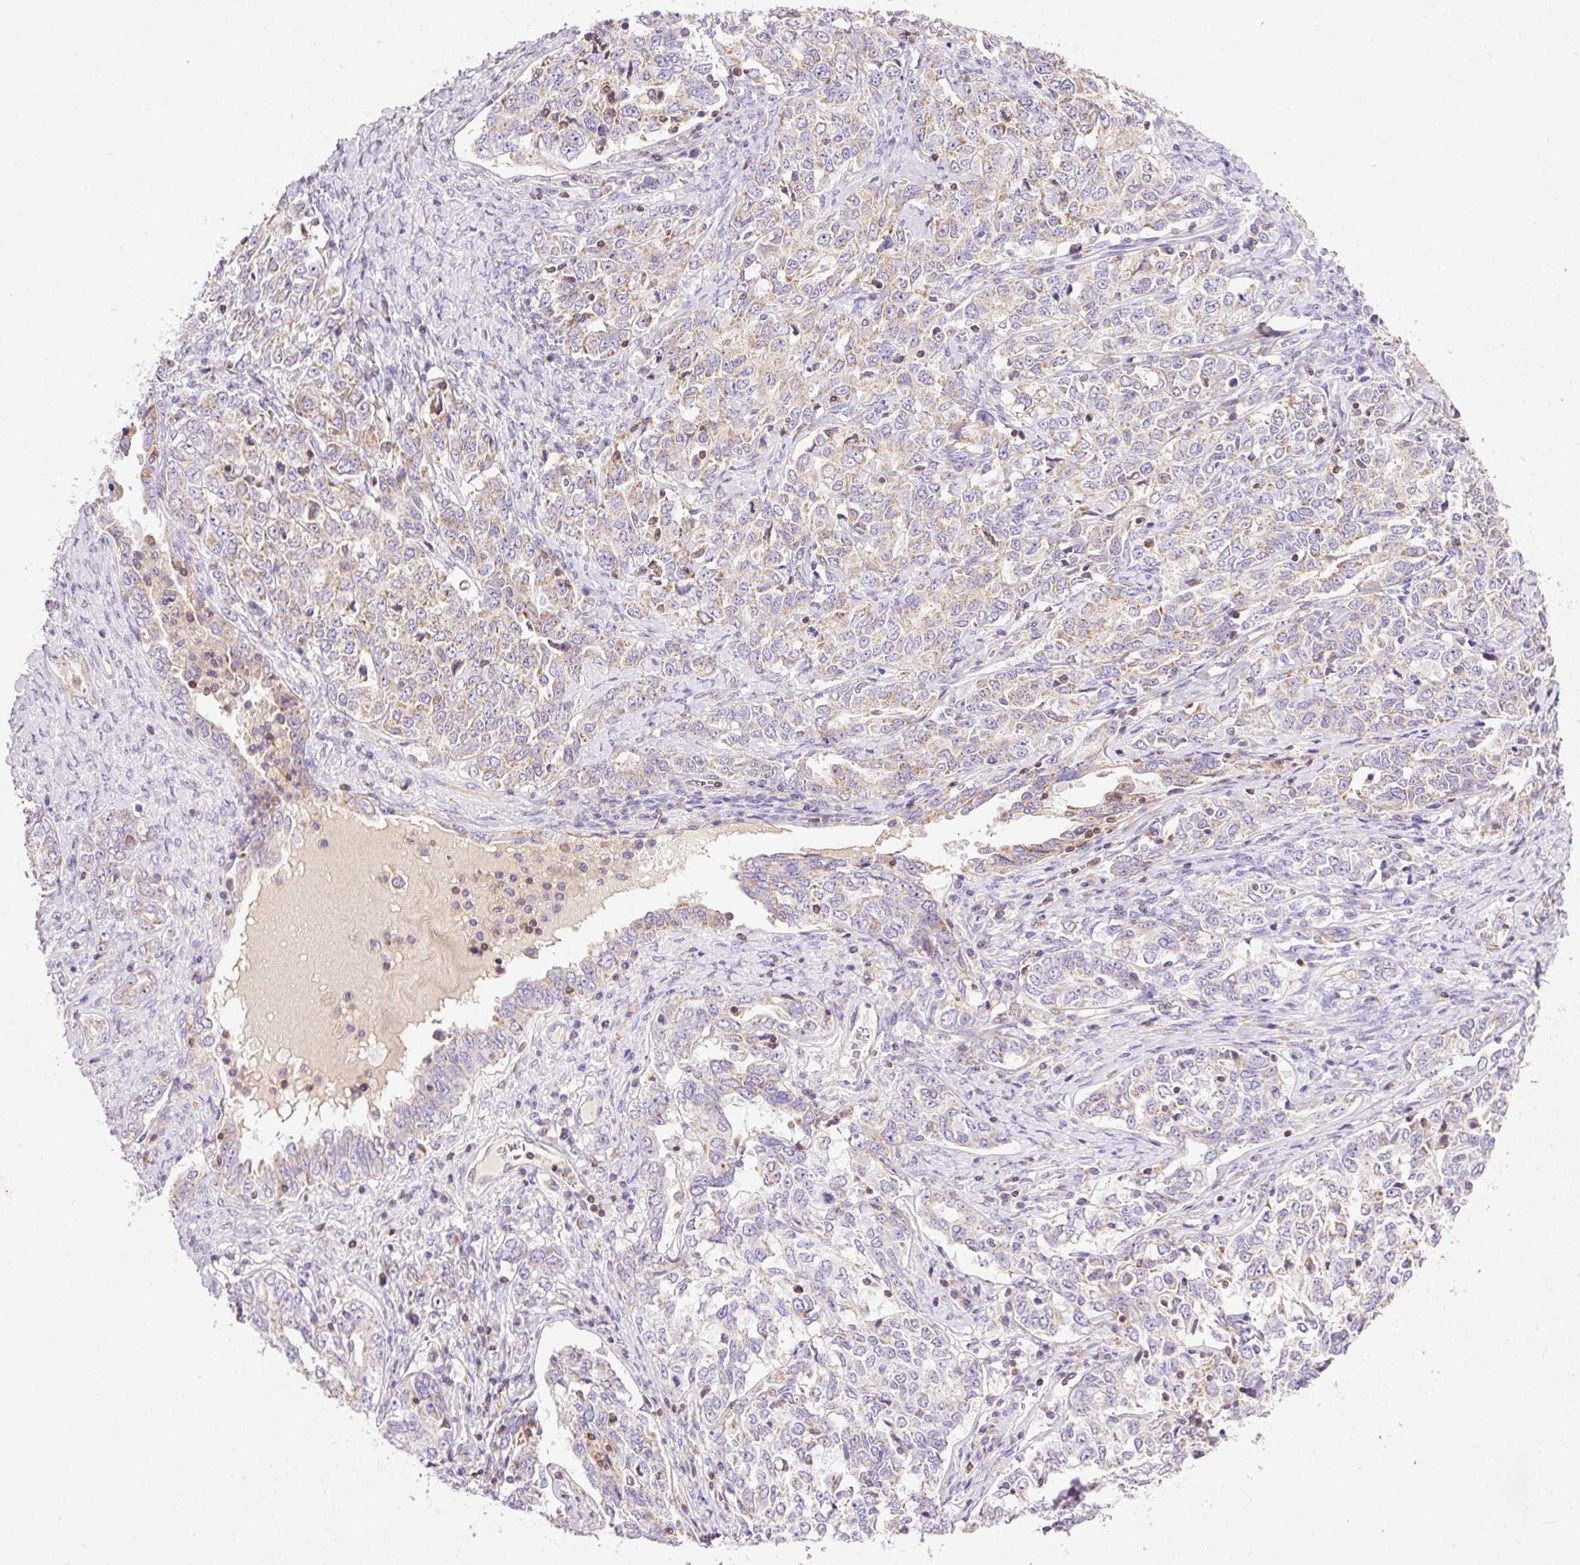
{"staining": {"intensity": "weak", "quantity": "<25%", "location": "cytoplasmic/membranous"}, "tissue": "ovarian cancer", "cell_type": "Tumor cells", "image_type": "cancer", "snomed": [{"axis": "morphology", "description": "Carcinoma, endometroid"}, {"axis": "topography", "description": "Ovary"}], "caption": "DAB (3,3'-diaminobenzidine) immunohistochemical staining of human ovarian cancer (endometroid carcinoma) demonstrates no significant positivity in tumor cells.", "gene": "IMMT", "patient": {"sex": "female", "age": 62}}